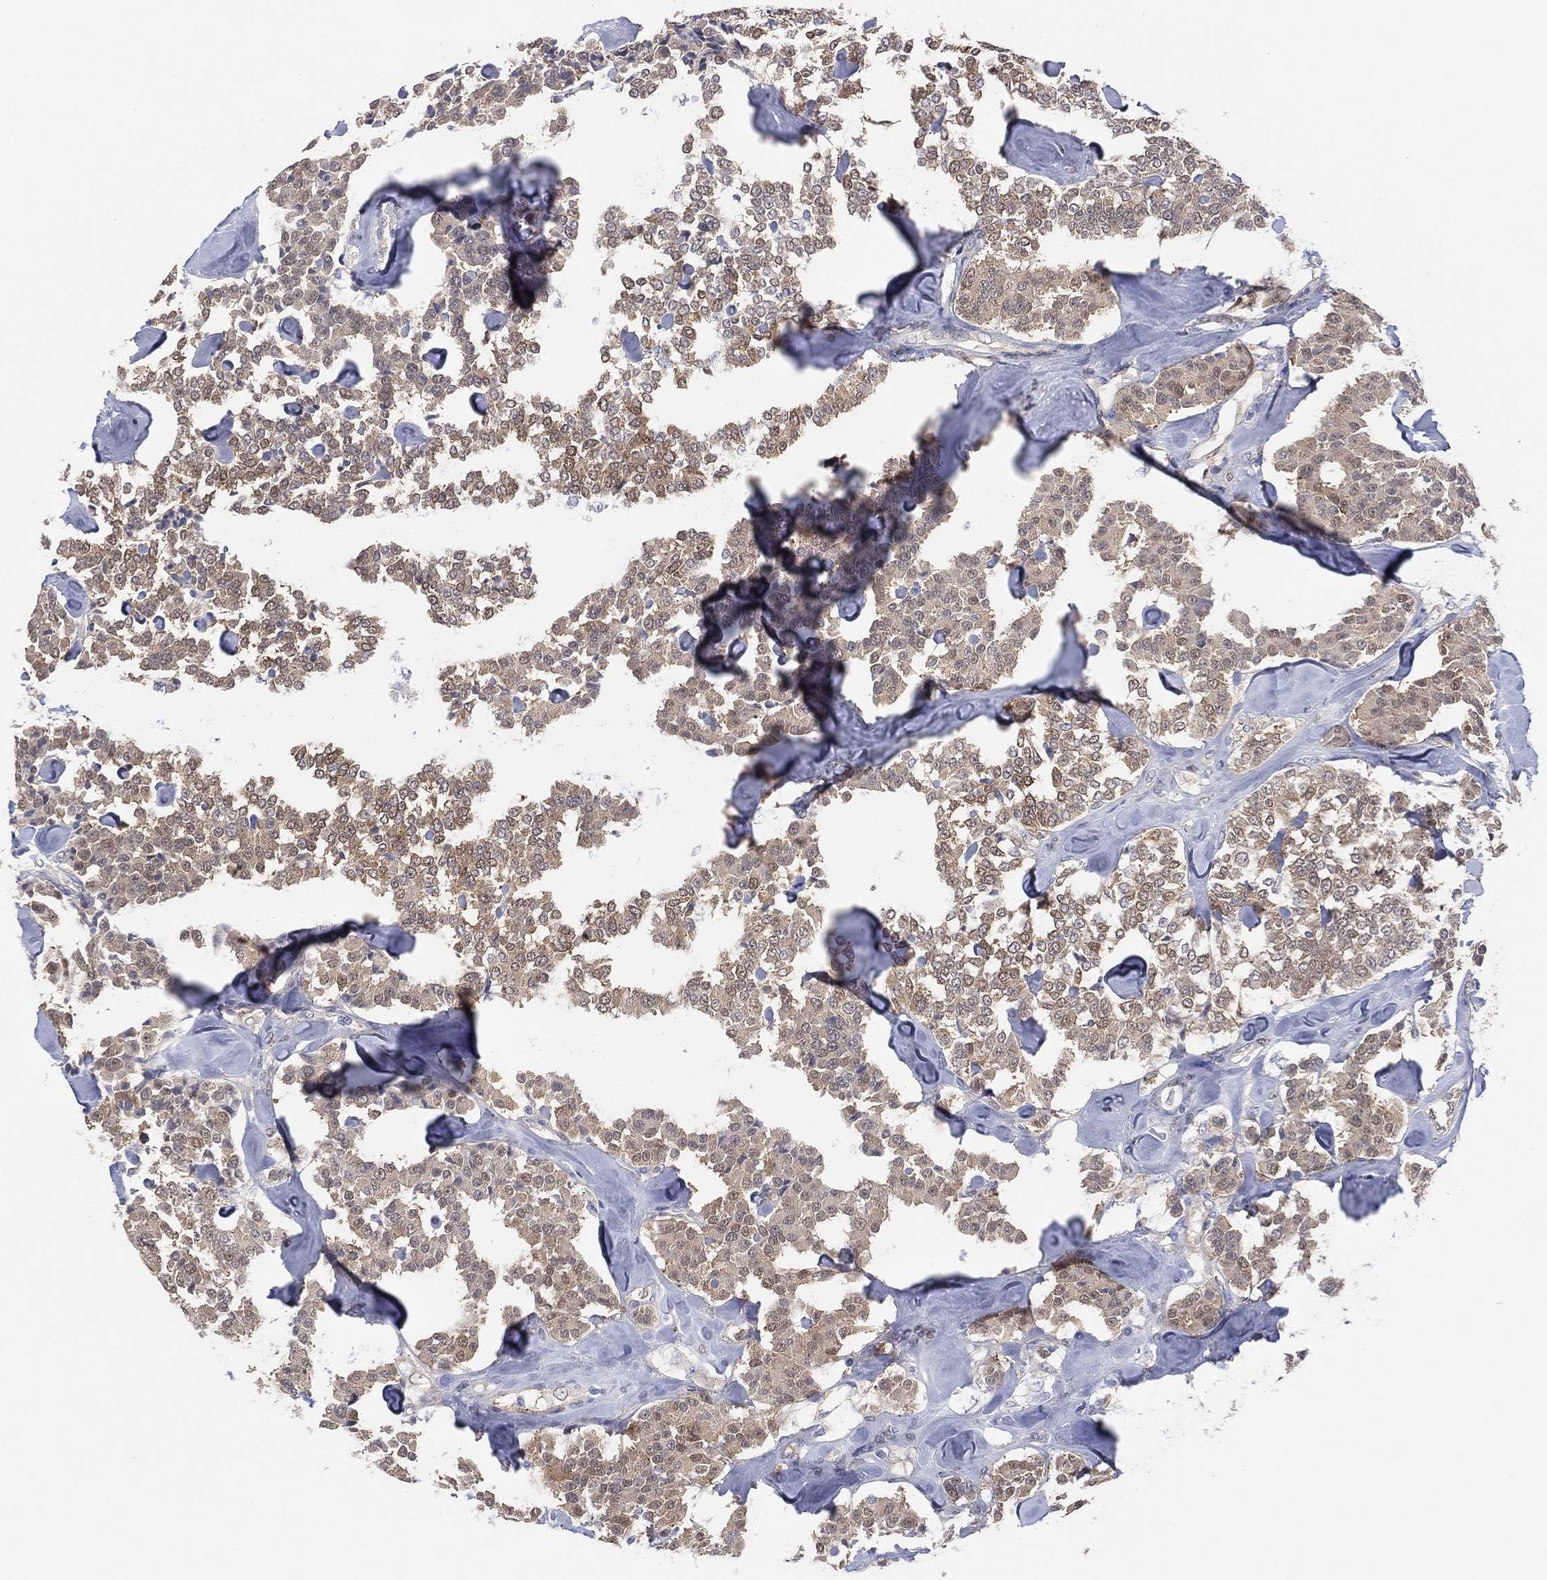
{"staining": {"intensity": "weak", "quantity": ">75%", "location": "cytoplasmic/membranous"}, "tissue": "carcinoid", "cell_type": "Tumor cells", "image_type": "cancer", "snomed": [{"axis": "morphology", "description": "Carcinoid, malignant, NOS"}, {"axis": "topography", "description": "Pancreas"}], "caption": "About >75% of tumor cells in malignant carcinoid demonstrate weak cytoplasmic/membranous protein expression as visualized by brown immunohistochemical staining.", "gene": "DDAH1", "patient": {"sex": "male", "age": 41}}